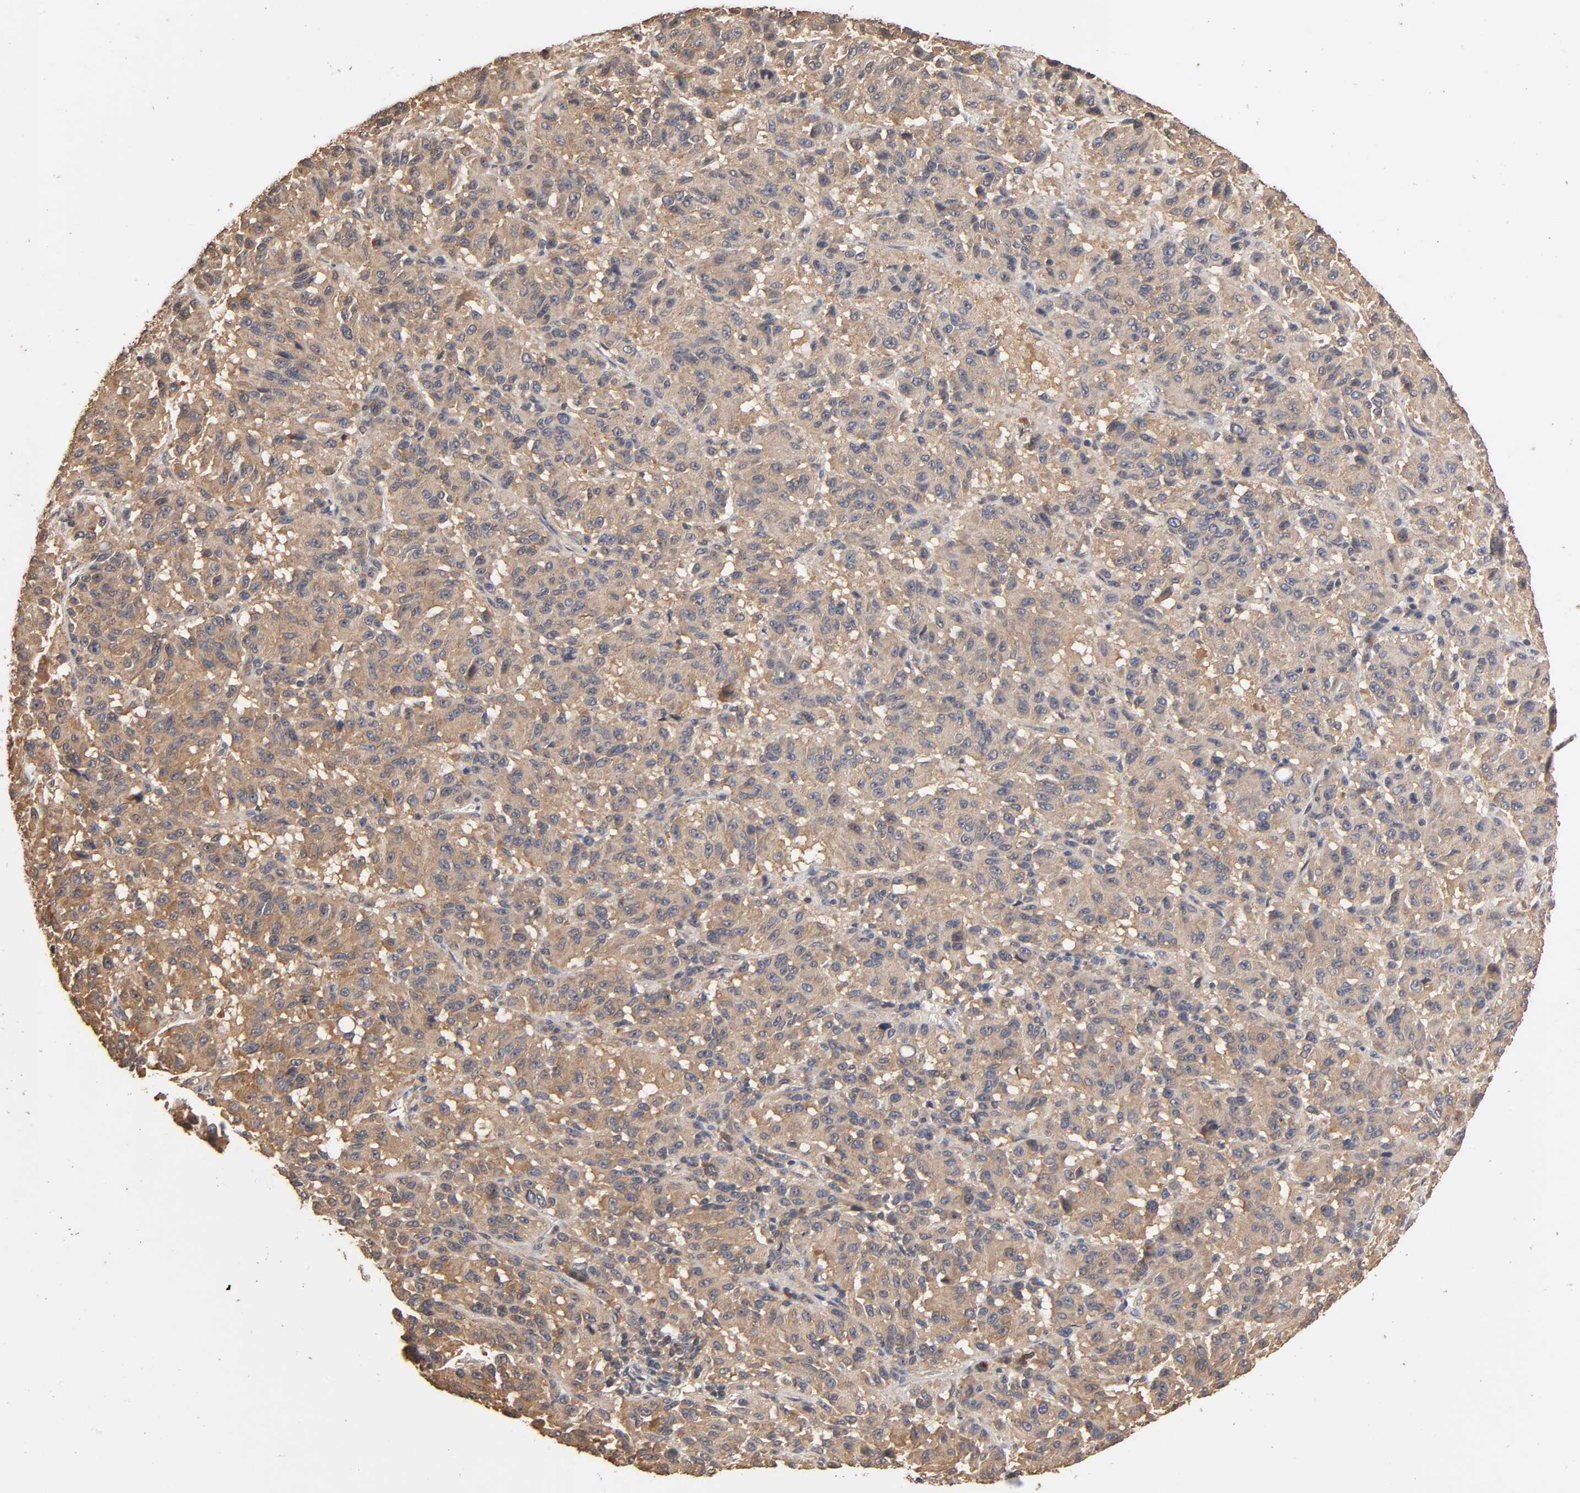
{"staining": {"intensity": "moderate", "quantity": ">75%", "location": "cytoplasmic/membranous"}, "tissue": "melanoma", "cell_type": "Tumor cells", "image_type": "cancer", "snomed": [{"axis": "morphology", "description": "Malignant melanoma, Metastatic site"}, {"axis": "topography", "description": "Lung"}], "caption": "Human malignant melanoma (metastatic site) stained for a protein (brown) demonstrates moderate cytoplasmic/membranous positive expression in about >75% of tumor cells.", "gene": "ARHGEF7", "patient": {"sex": "male", "age": 64}}